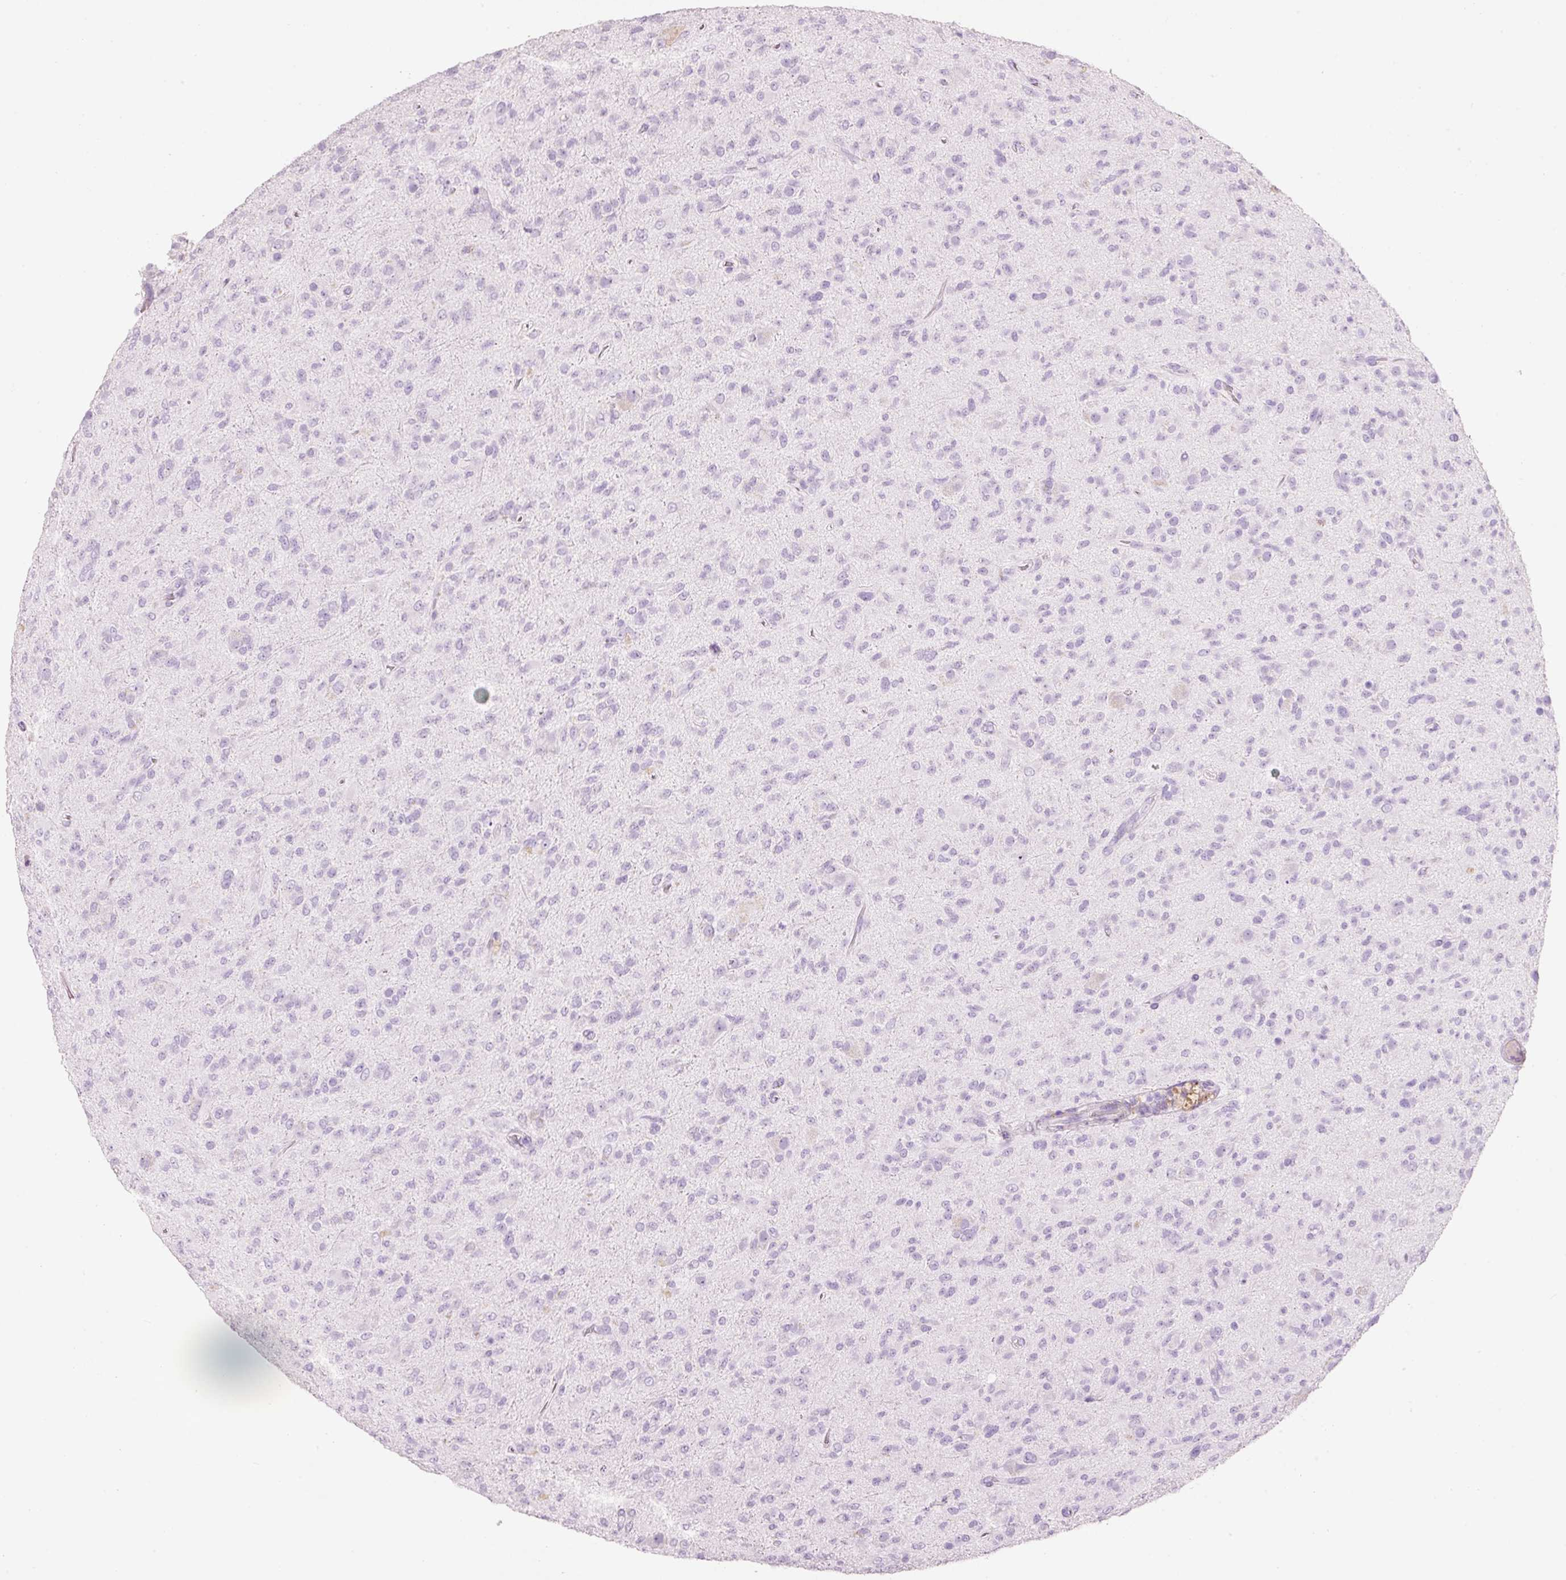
{"staining": {"intensity": "negative", "quantity": "none", "location": "none"}, "tissue": "glioma", "cell_type": "Tumor cells", "image_type": "cancer", "snomed": [{"axis": "morphology", "description": "Glioma, malignant, Low grade"}, {"axis": "topography", "description": "Brain"}], "caption": "High power microscopy micrograph of an immunohistochemistry histopathology image of malignant glioma (low-grade), revealing no significant staining in tumor cells. (DAB immunohistochemistry (IHC), high magnification).", "gene": "MFAP4", "patient": {"sex": "male", "age": 65}}